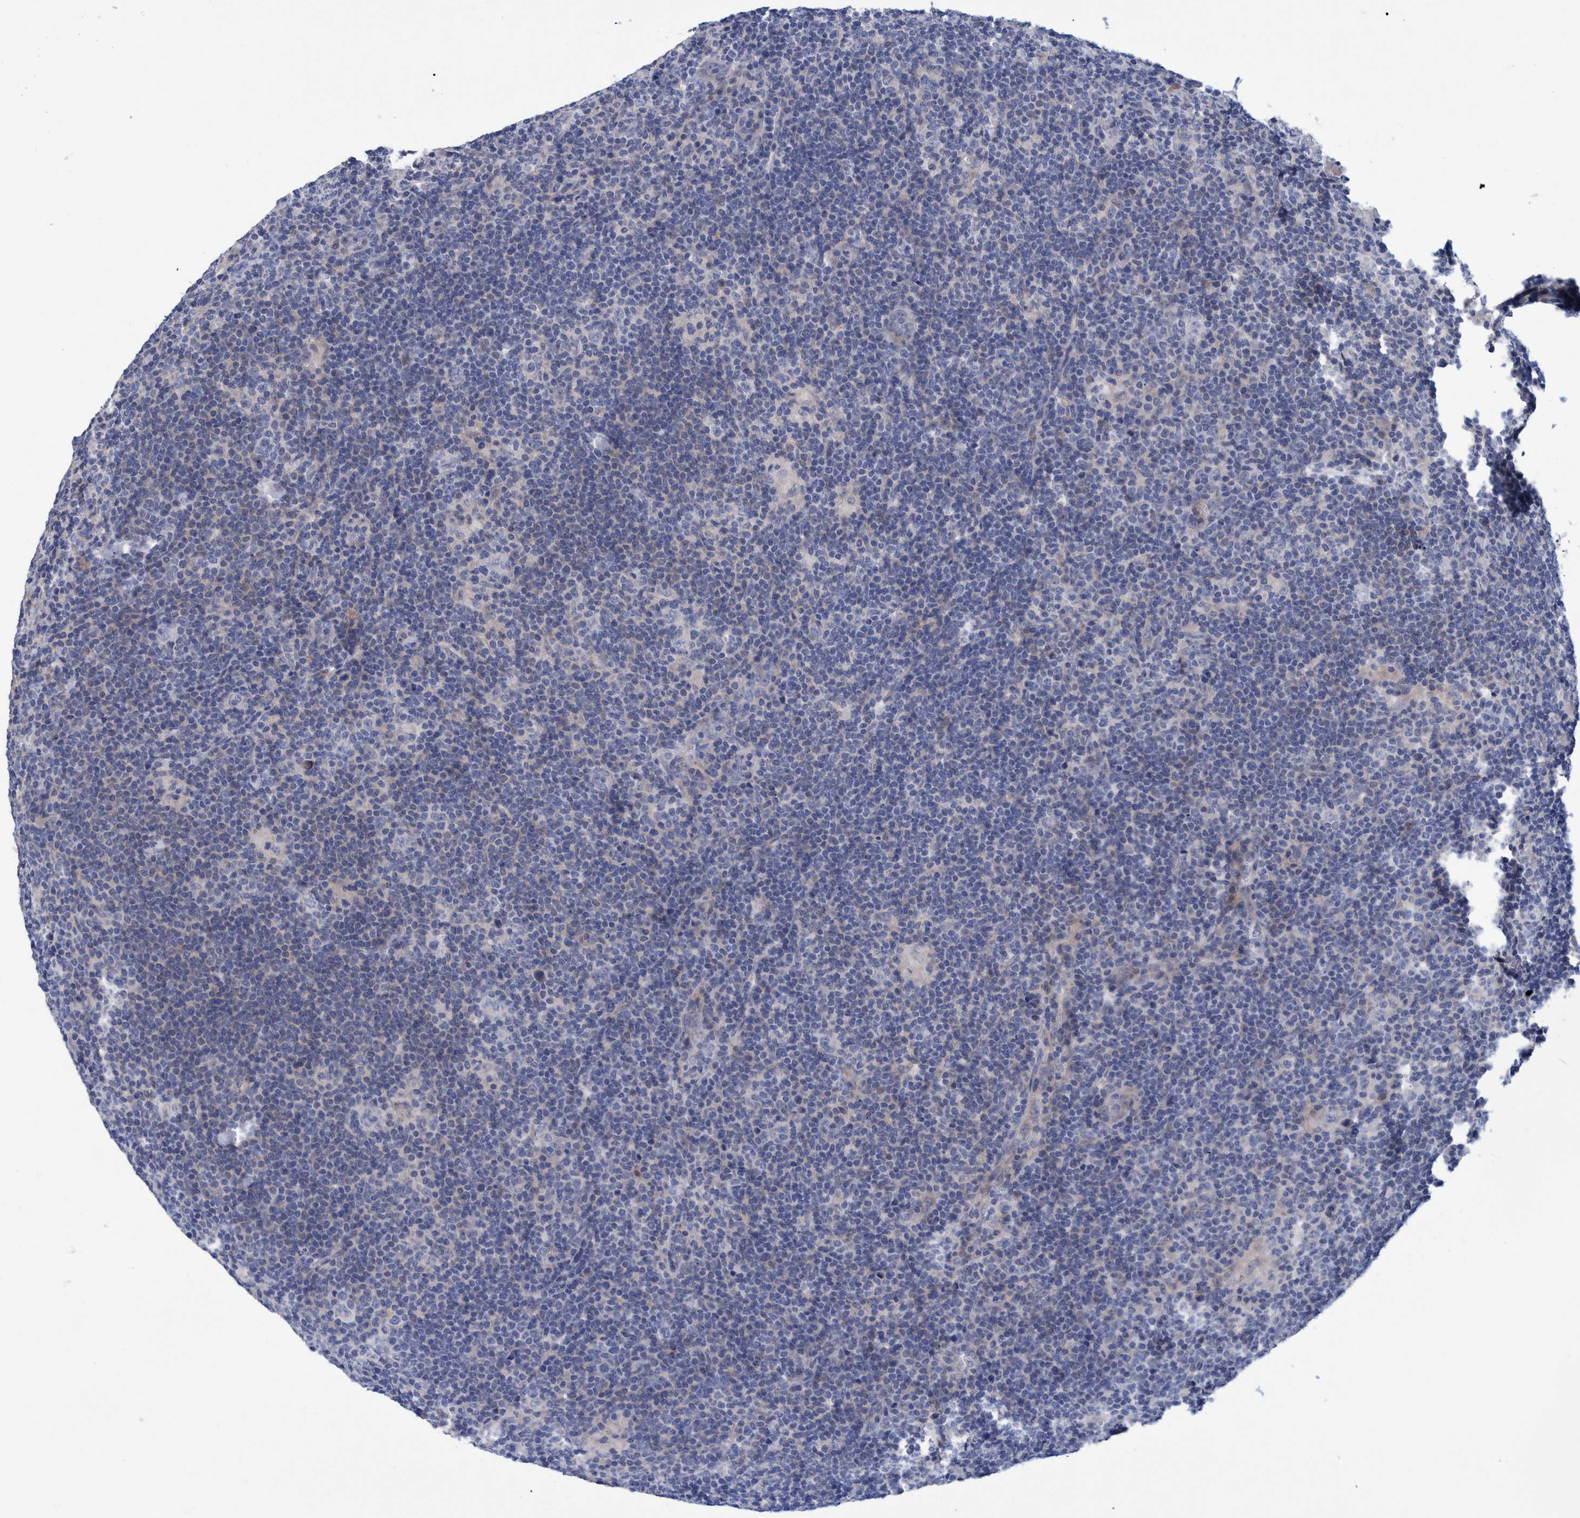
{"staining": {"intensity": "negative", "quantity": "none", "location": "none"}, "tissue": "lymphoma", "cell_type": "Tumor cells", "image_type": "cancer", "snomed": [{"axis": "morphology", "description": "Hodgkin's disease, NOS"}, {"axis": "topography", "description": "Lymph node"}], "caption": "Immunohistochemistry (IHC) photomicrograph of neoplastic tissue: lymphoma stained with DAB (3,3'-diaminobenzidine) shows no significant protein expression in tumor cells. Brightfield microscopy of IHC stained with DAB (3,3'-diaminobenzidine) (brown) and hematoxylin (blue), captured at high magnification.", "gene": "MKS1", "patient": {"sex": "female", "age": 57}}